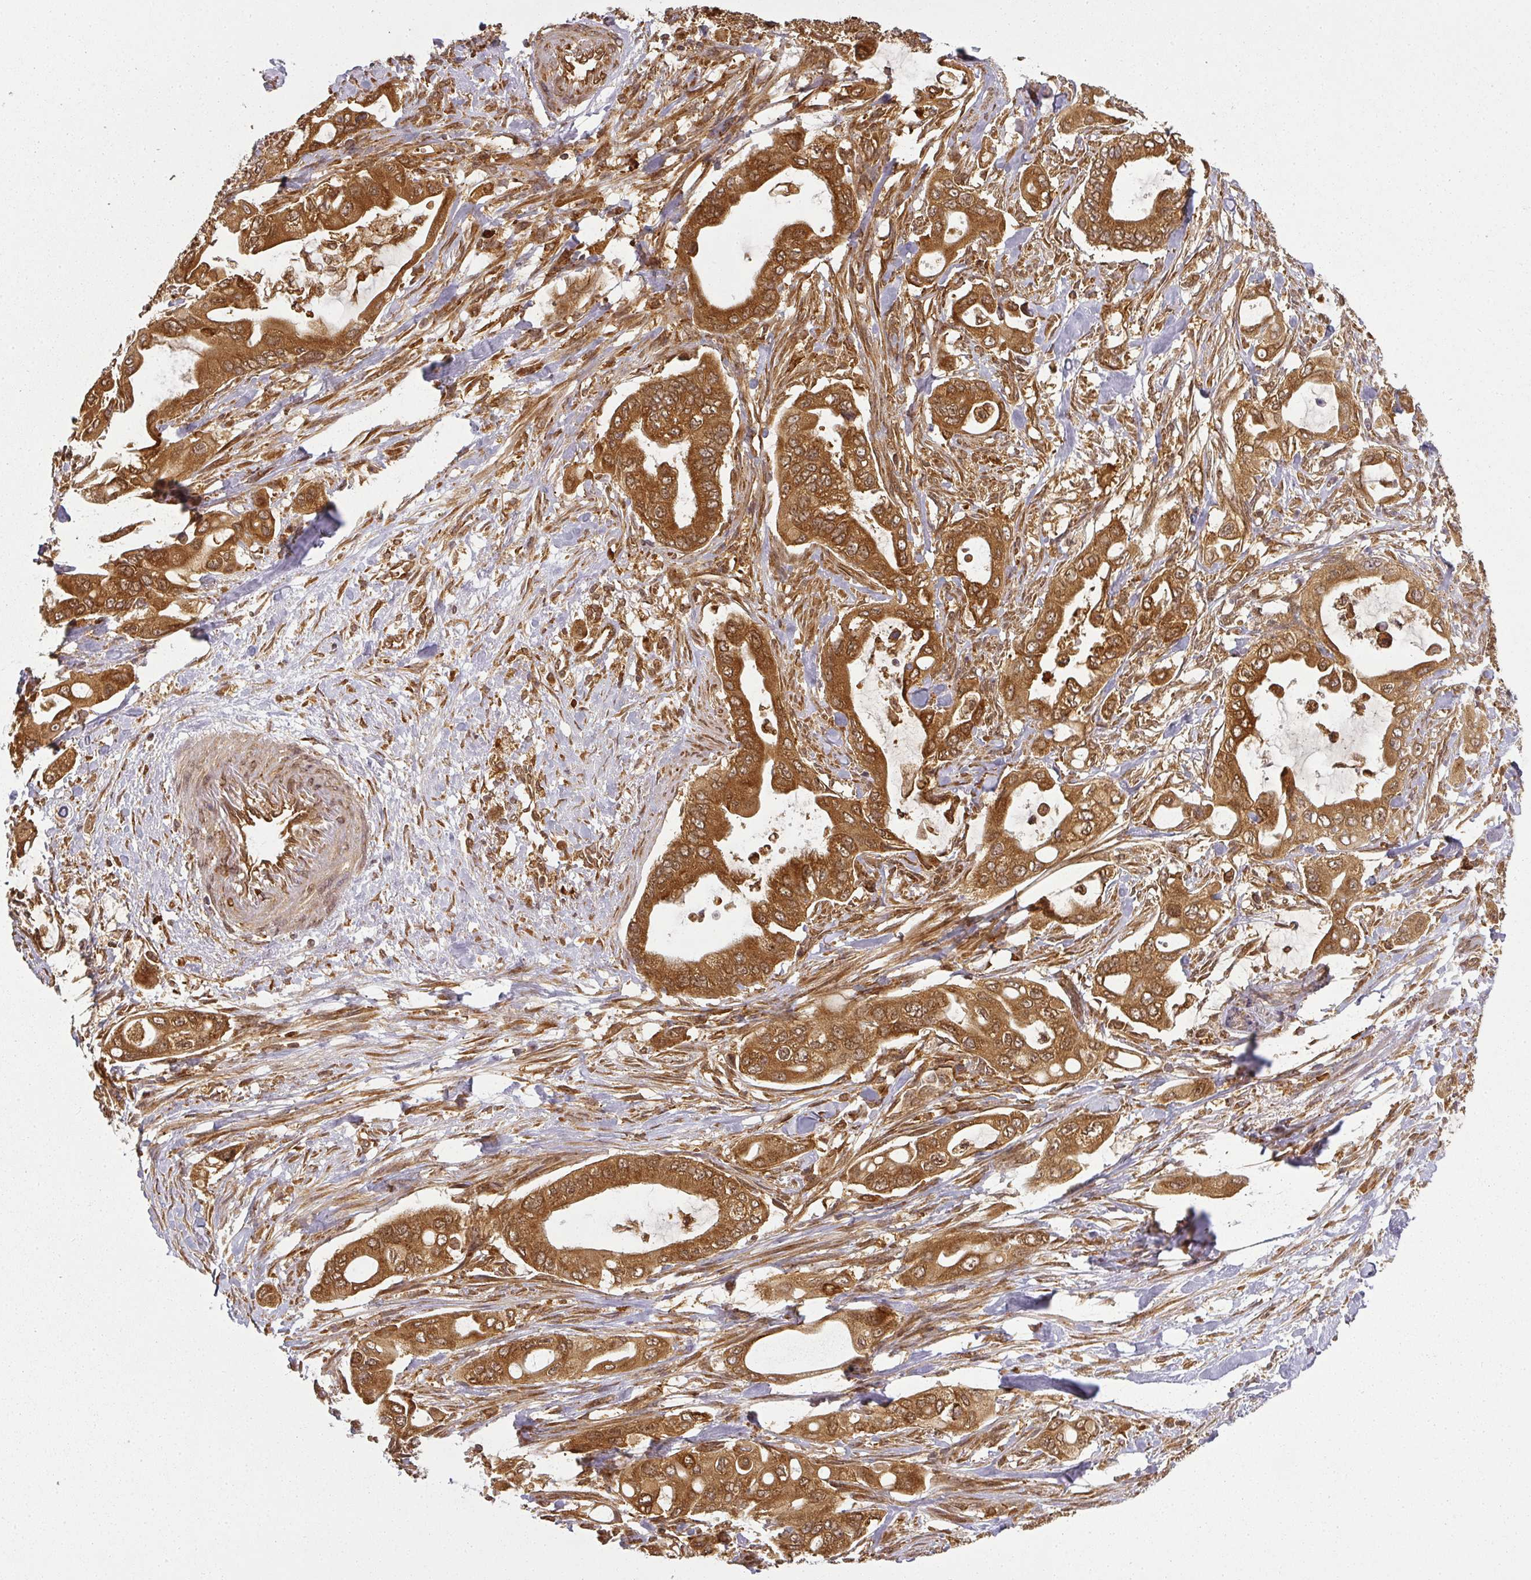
{"staining": {"intensity": "strong", "quantity": ">75%", "location": "cytoplasmic/membranous,nuclear"}, "tissue": "pancreatic cancer", "cell_type": "Tumor cells", "image_type": "cancer", "snomed": [{"axis": "morphology", "description": "Adenocarcinoma, NOS"}, {"axis": "topography", "description": "Pancreas"}], "caption": "Immunohistochemical staining of pancreatic cancer exhibits high levels of strong cytoplasmic/membranous and nuclear protein positivity in approximately >75% of tumor cells.", "gene": "PPP6R3", "patient": {"sex": "male", "age": 57}}